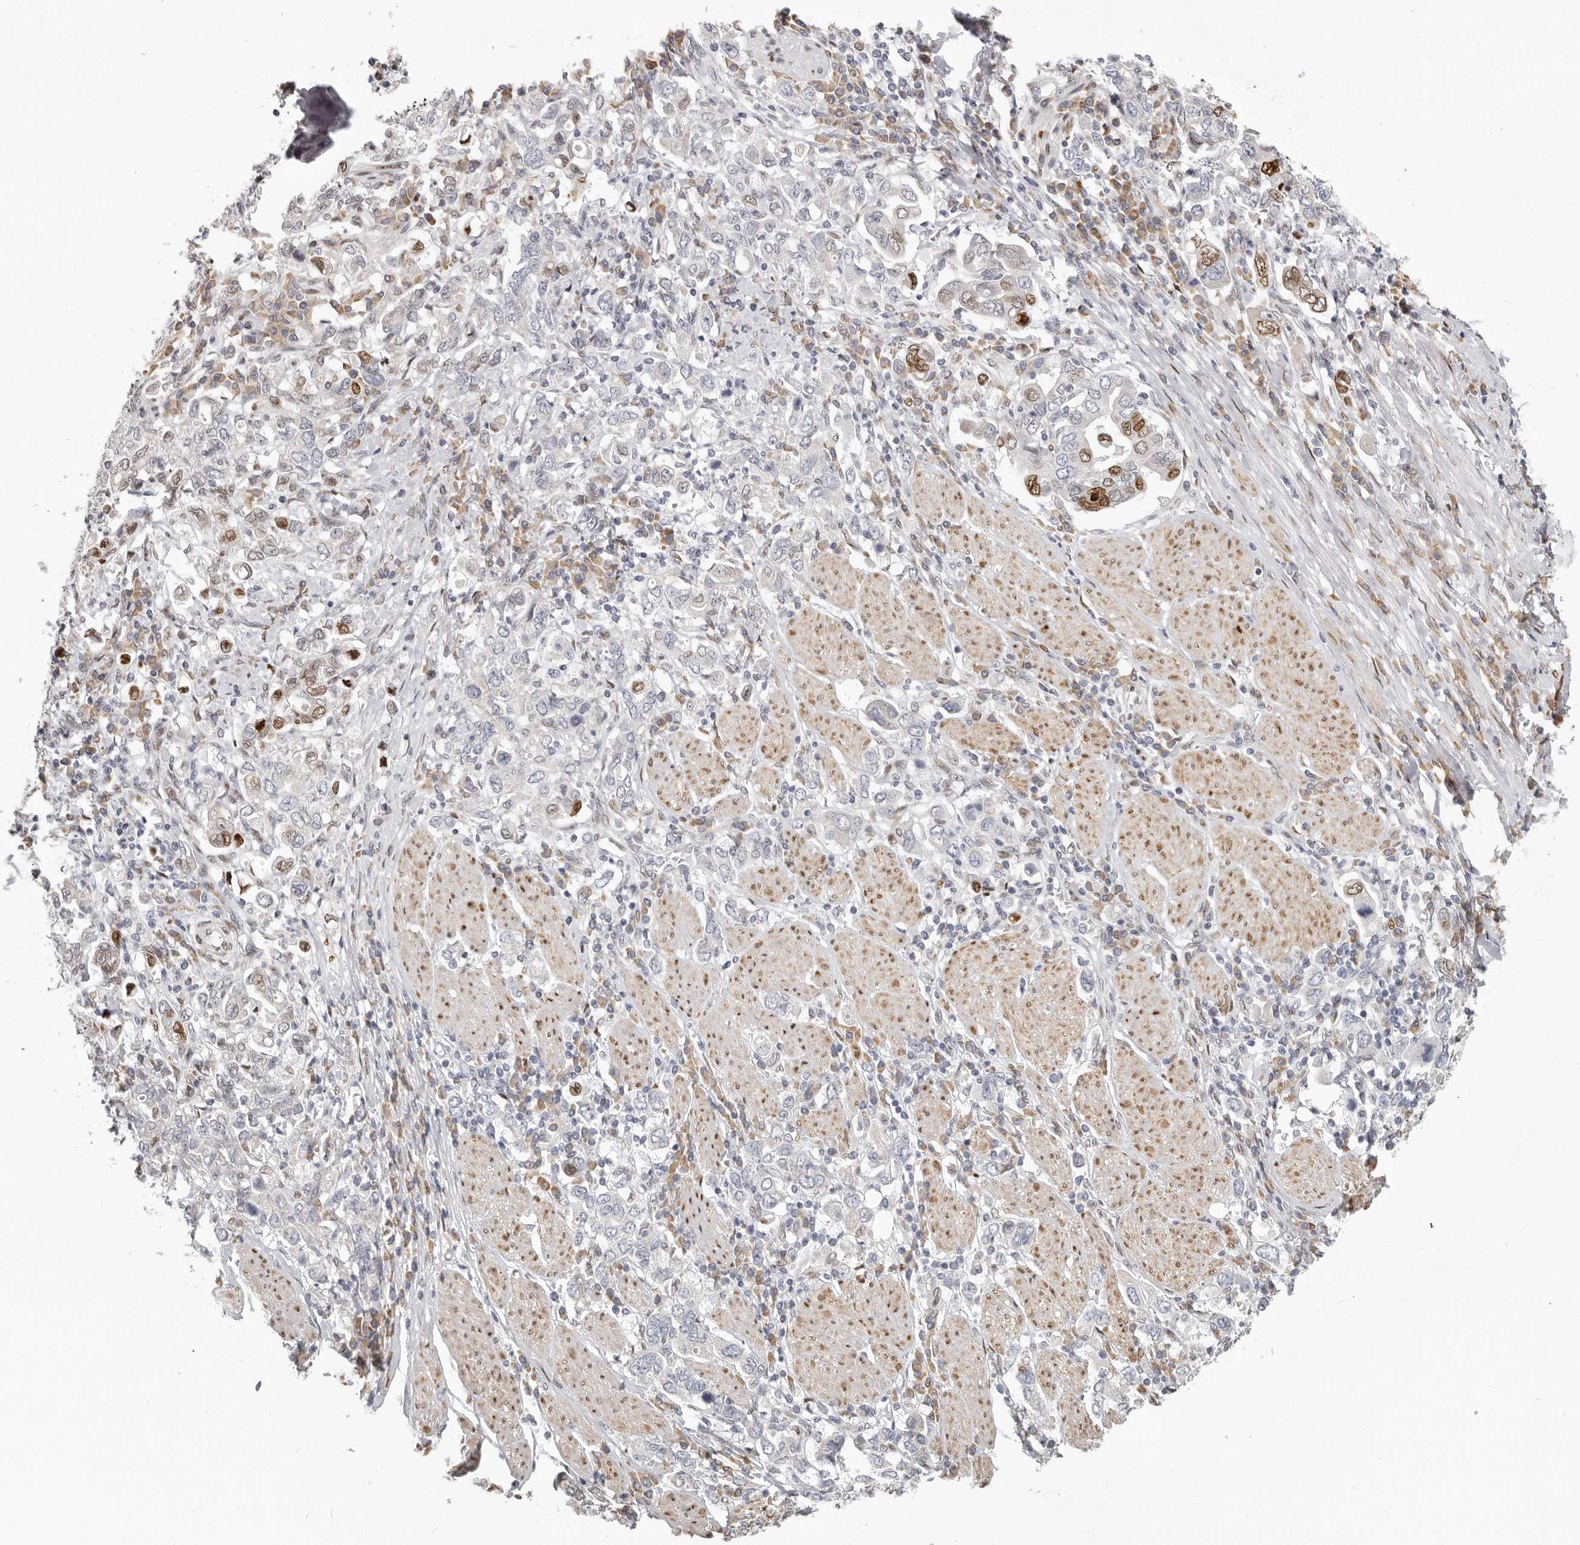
{"staining": {"intensity": "moderate", "quantity": "<25%", "location": "nuclear"}, "tissue": "stomach cancer", "cell_type": "Tumor cells", "image_type": "cancer", "snomed": [{"axis": "morphology", "description": "Adenocarcinoma, NOS"}, {"axis": "topography", "description": "Stomach, upper"}], "caption": "Immunohistochemistry (IHC) of human stomach cancer (adenocarcinoma) demonstrates low levels of moderate nuclear positivity in about <25% of tumor cells. Nuclei are stained in blue.", "gene": "SRP19", "patient": {"sex": "male", "age": 62}}